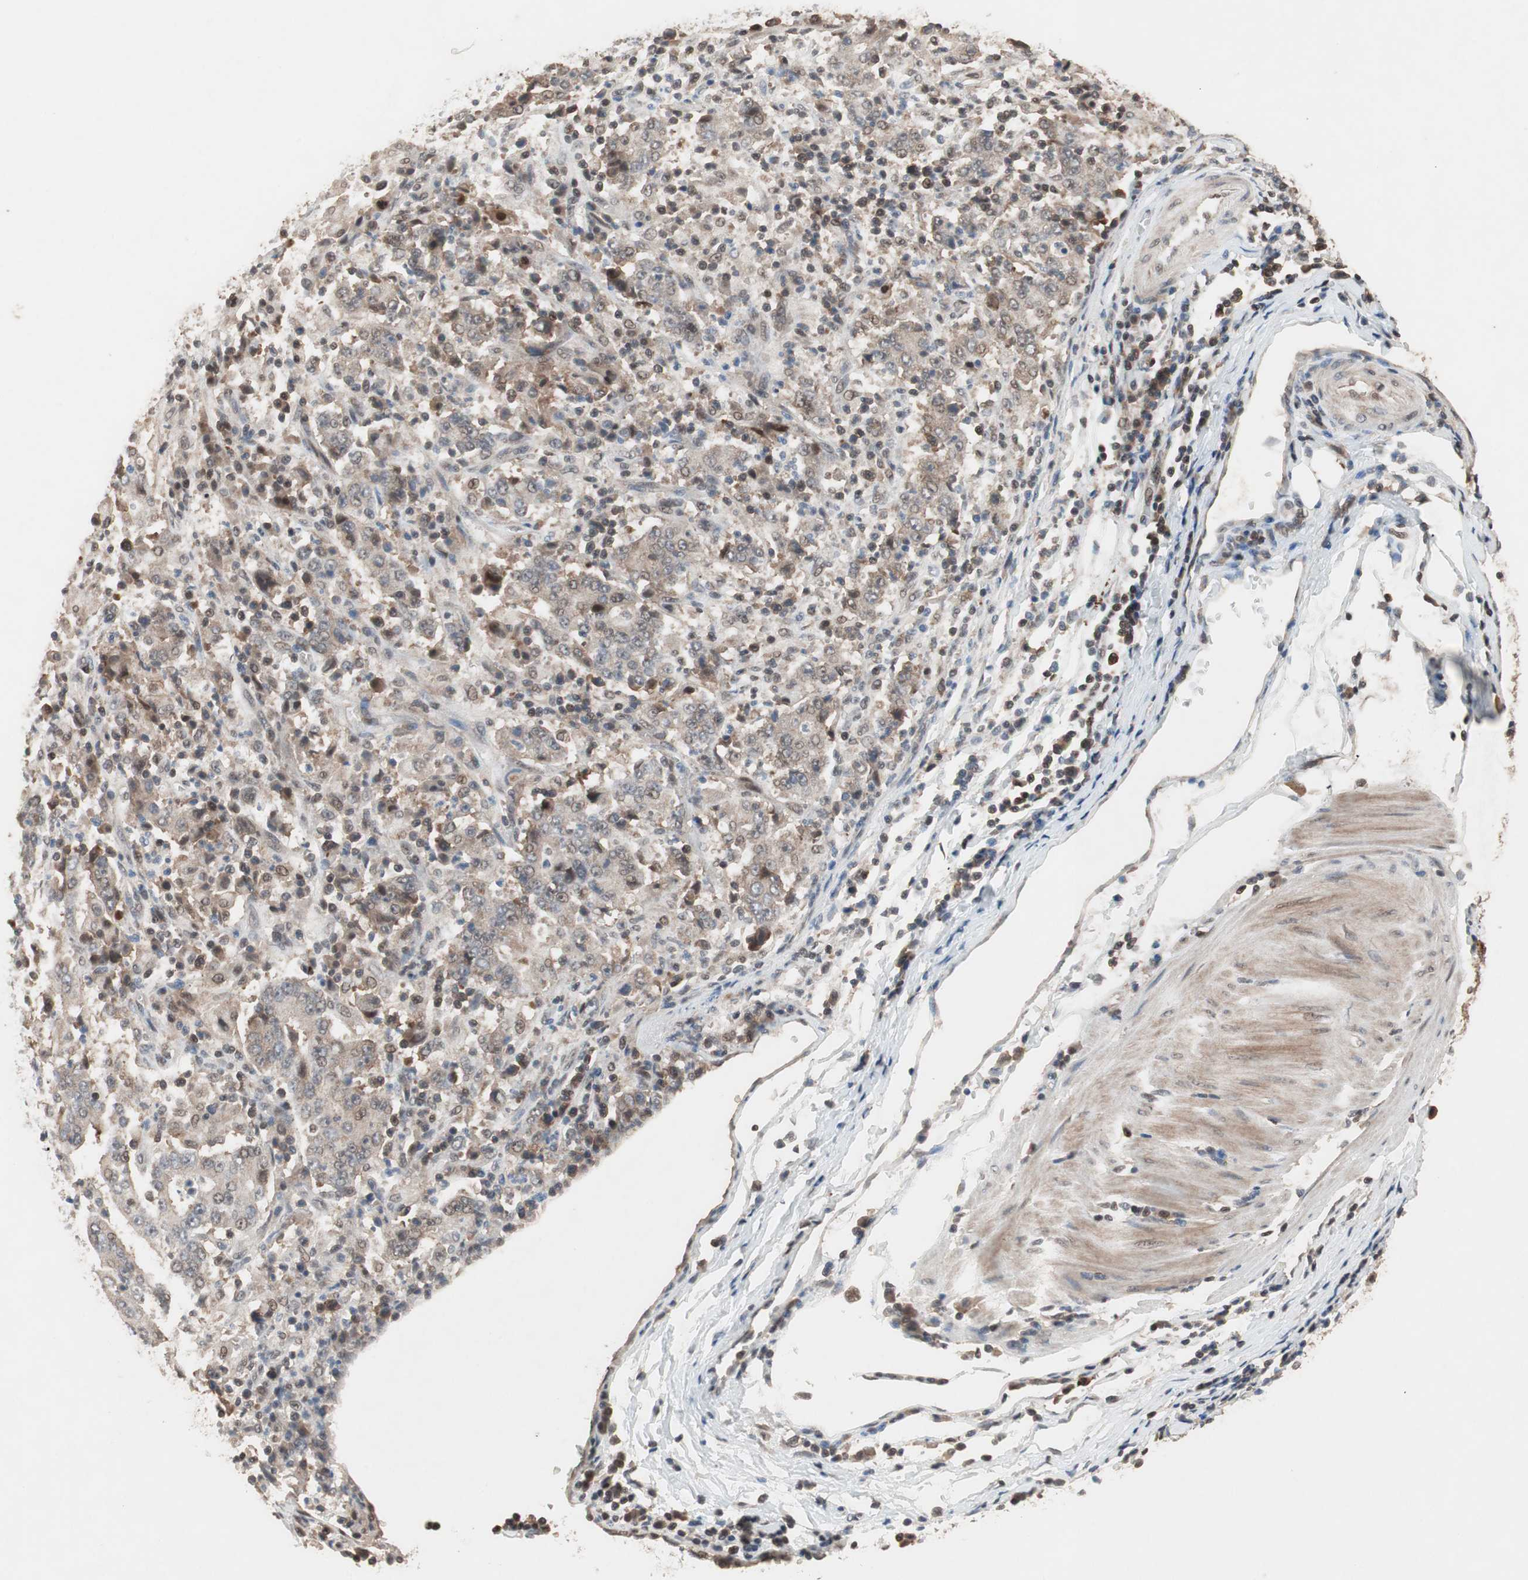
{"staining": {"intensity": "moderate", "quantity": ">75%", "location": "cytoplasmic/membranous"}, "tissue": "stomach cancer", "cell_type": "Tumor cells", "image_type": "cancer", "snomed": [{"axis": "morphology", "description": "Normal tissue, NOS"}, {"axis": "morphology", "description": "Adenocarcinoma, NOS"}, {"axis": "topography", "description": "Stomach, upper"}, {"axis": "topography", "description": "Stomach"}], "caption": "This micrograph demonstrates stomach adenocarcinoma stained with immunohistochemistry to label a protein in brown. The cytoplasmic/membranous of tumor cells show moderate positivity for the protein. Nuclei are counter-stained blue.", "gene": "GART", "patient": {"sex": "male", "age": 59}}